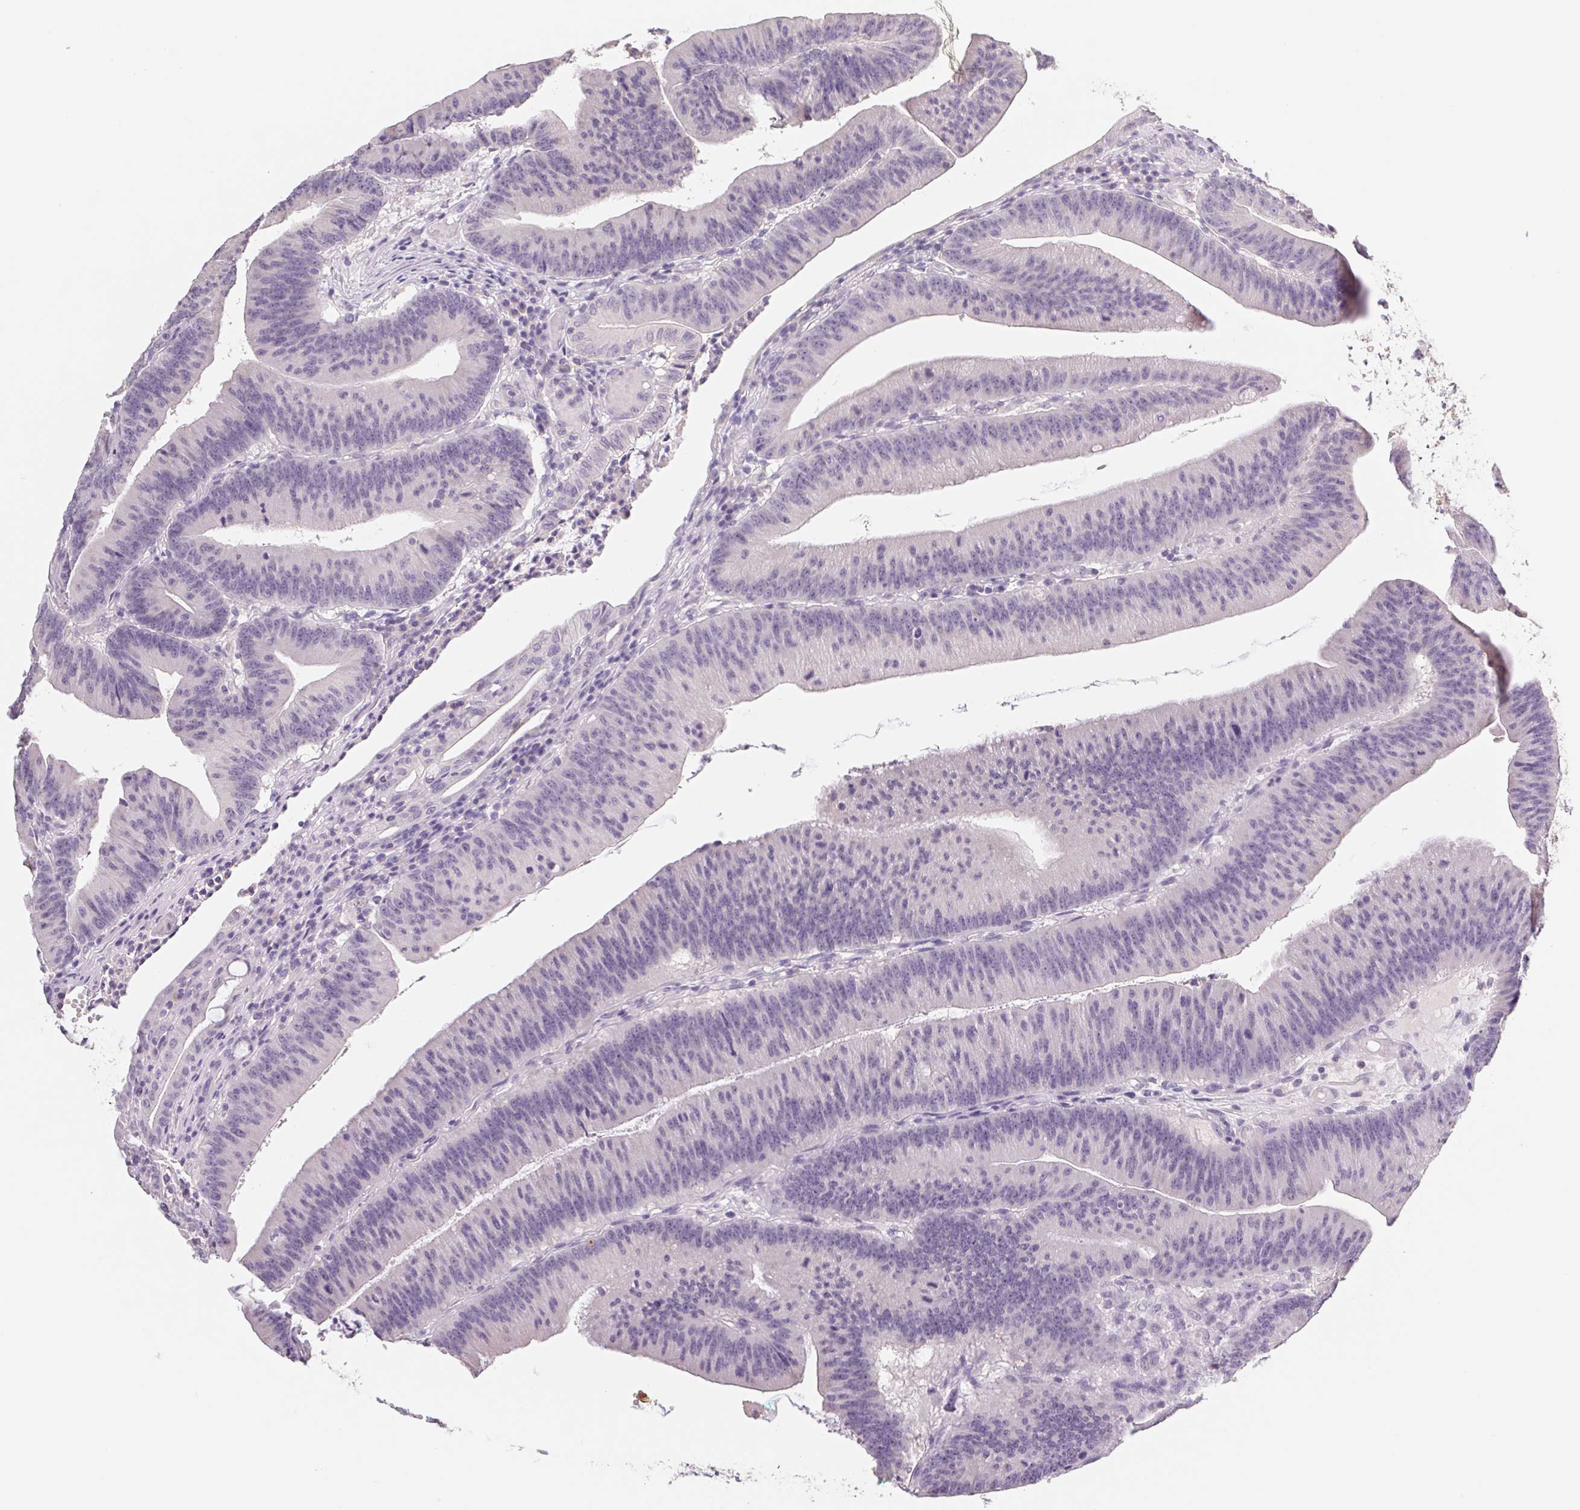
{"staining": {"intensity": "negative", "quantity": "none", "location": "none"}, "tissue": "colorectal cancer", "cell_type": "Tumor cells", "image_type": "cancer", "snomed": [{"axis": "morphology", "description": "Adenocarcinoma, NOS"}, {"axis": "topography", "description": "Colon"}], "caption": "Immunohistochemistry (IHC) micrograph of colorectal adenocarcinoma stained for a protein (brown), which shows no expression in tumor cells.", "gene": "PNMA8B", "patient": {"sex": "female", "age": 78}}